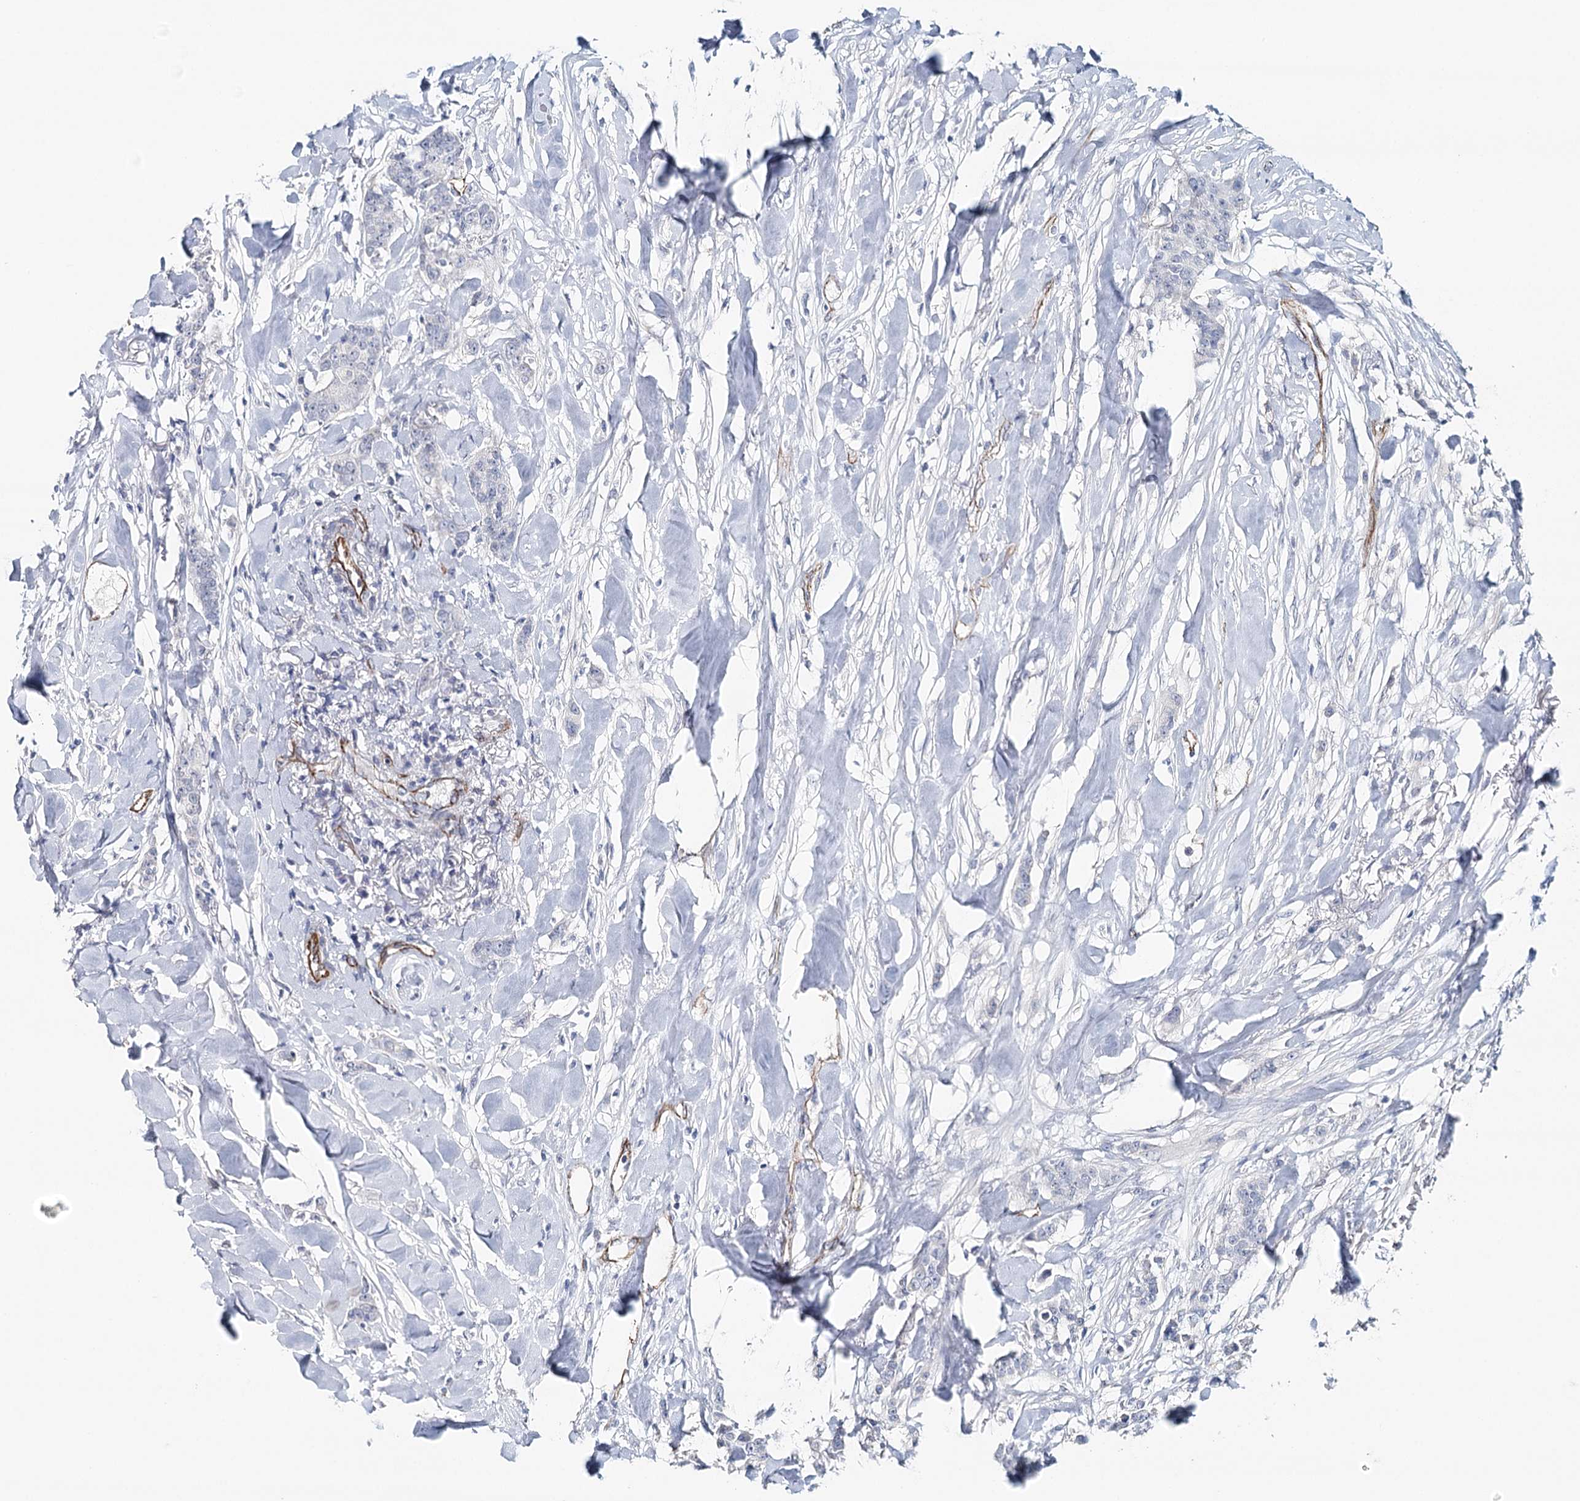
{"staining": {"intensity": "negative", "quantity": "none", "location": "none"}, "tissue": "breast cancer", "cell_type": "Tumor cells", "image_type": "cancer", "snomed": [{"axis": "morphology", "description": "Duct carcinoma"}, {"axis": "topography", "description": "Breast"}], "caption": "Image shows no protein positivity in tumor cells of breast cancer tissue.", "gene": "SYNPO", "patient": {"sex": "female", "age": 40}}